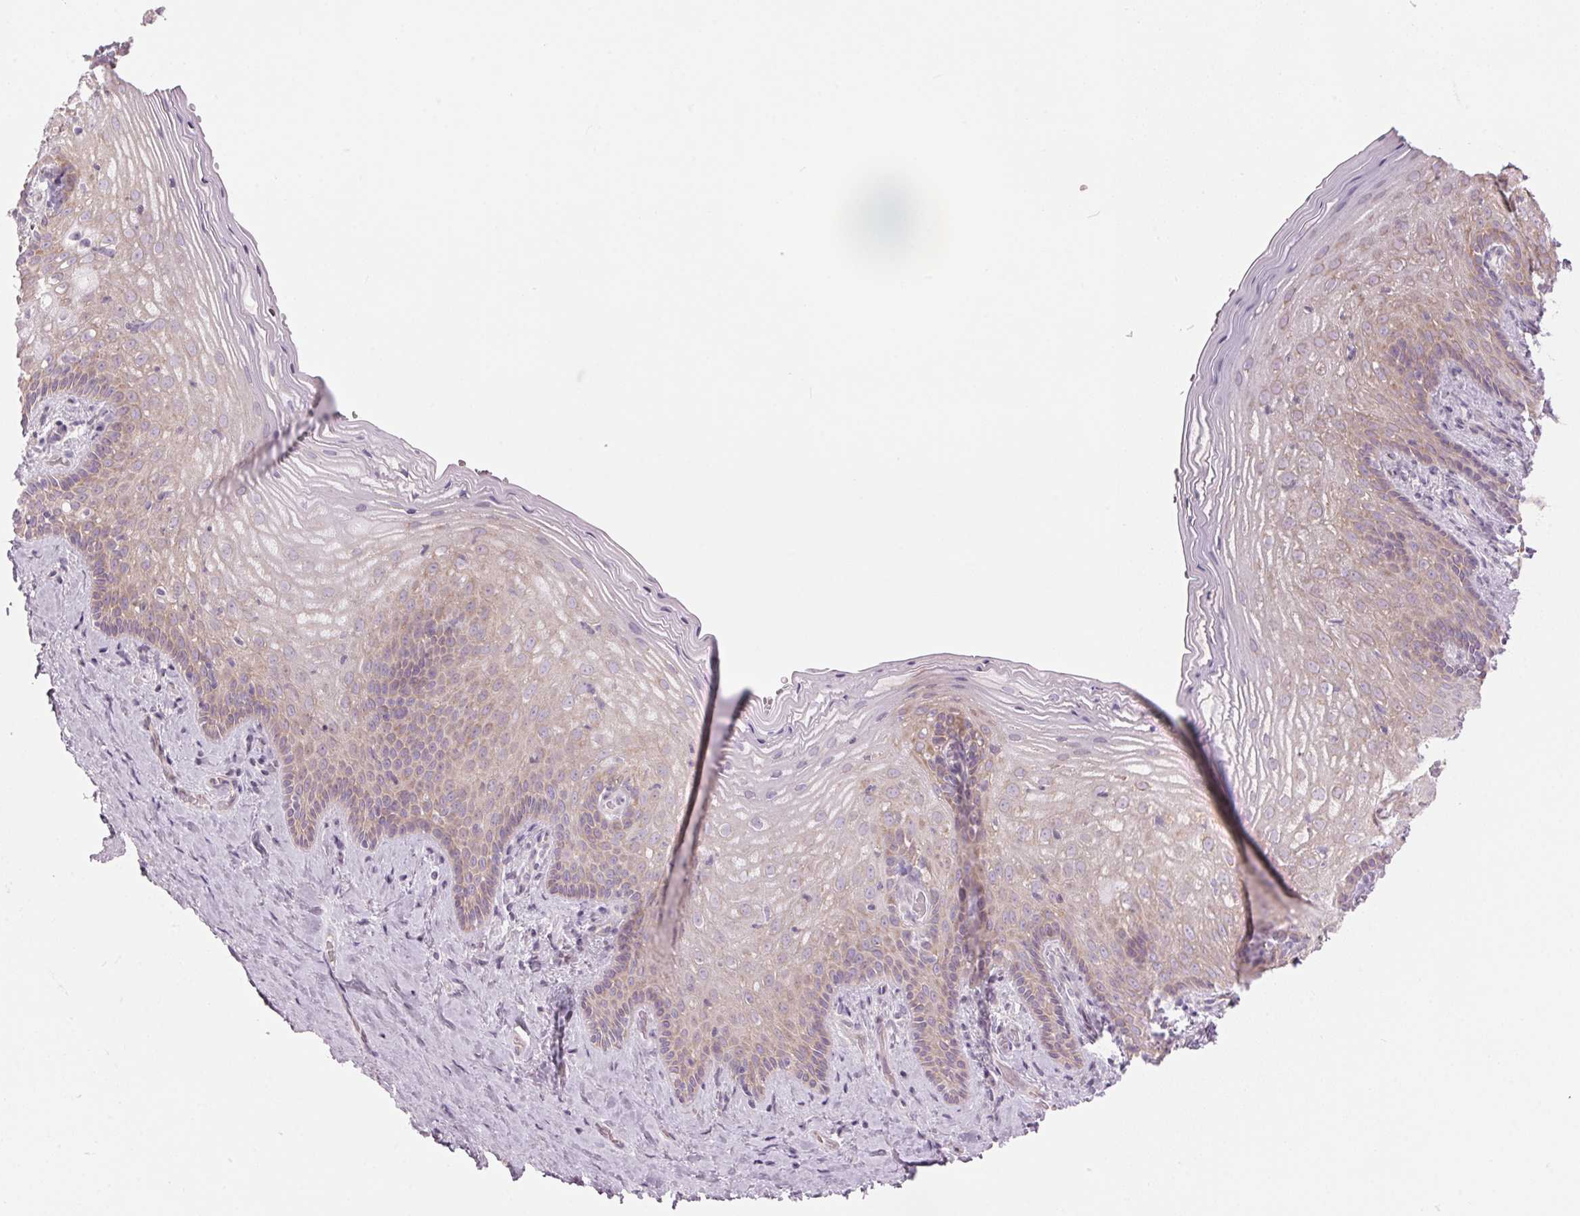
{"staining": {"intensity": "weak", "quantity": "25%-75%", "location": "cytoplasmic/membranous"}, "tissue": "vagina", "cell_type": "Squamous epithelial cells", "image_type": "normal", "snomed": [{"axis": "morphology", "description": "Normal tissue, NOS"}, {"axis": "topography", "description": "Vagina"}], "caption": "Protein analysis of normal vagina shows weak cytoplasmic/membranous staining in approximately 25%-75% of squamous epithelial cells. The staining was performed using DAB (3,3'-diaminobenzidine) to visualize the protein expression in brown, while the nuclei were stained in blue with hematoxylin (Magnification: 20x).", "gene": "GNMT", "patient": {"sex": "female", "age": 45}}